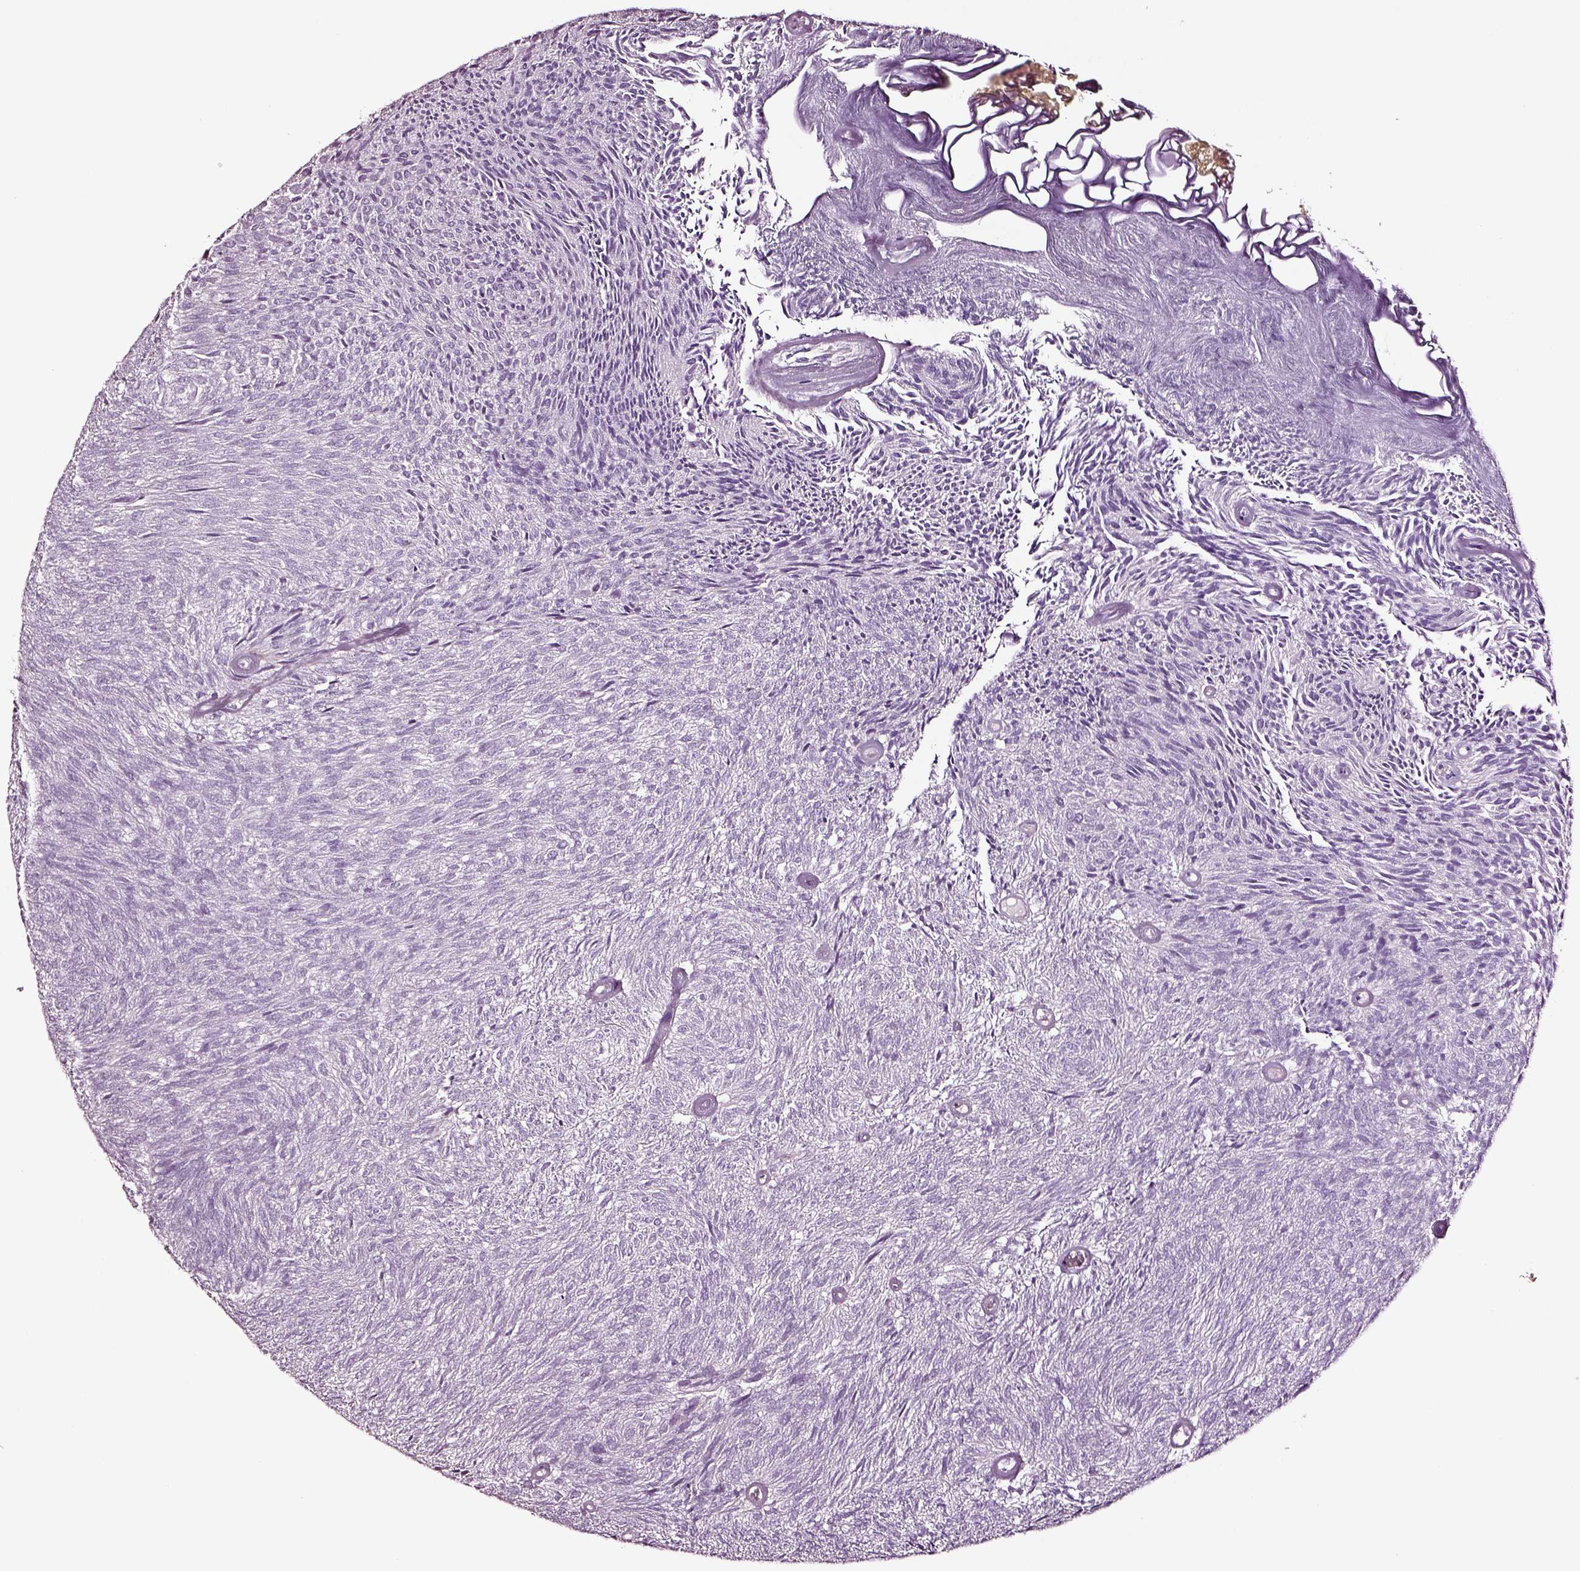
{"staining": {"intensity": "negative", "quantity": "none", "location": "none"}, "tissue": "urothelial cancer", "cell_type": "Tumor cells", "image_type": "cancer", "snomed": [{"axis": "morphology", "description": "Urothelial carcinoma, Low grade"}, {"axis": "topography", "description": "Urinary bladder"}], "caption": "Photomicrograph shows no significant protein expression in tumor cells of urothelial cancer. The staining was performed using DAB to visualize the protein expression in brown, while the nuclei were stained in blue with hematoxylin (Magnification: 20x).", "gene": "SOX10", "patient": {"sex": "male", "age": 77}}